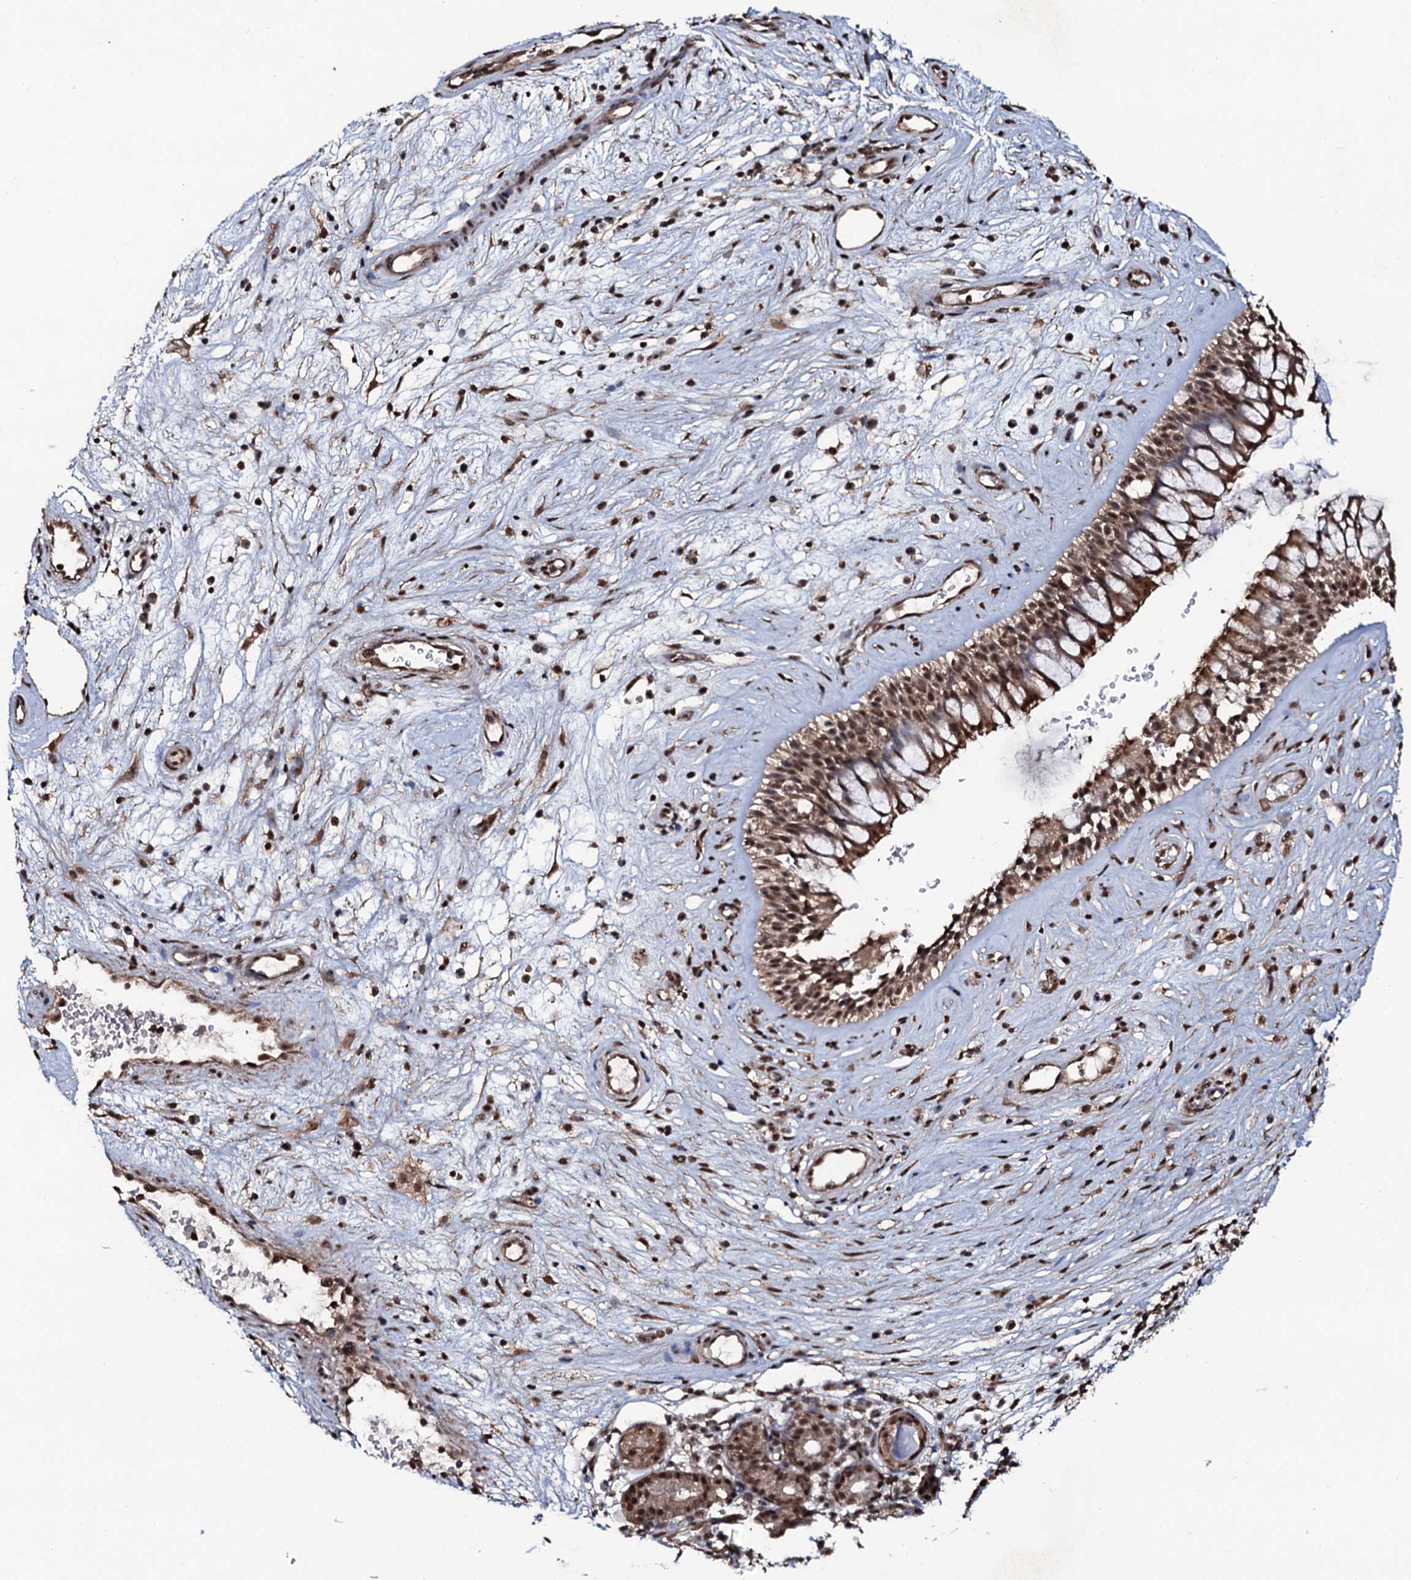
{"staining": {"intensity": "moderate", "quantity": ">75%", "location": "cytoplasmic/membranous,nuclear"}, "tissue": "nasopharynx", "cell_type": "Respiratory epithelial cells", "image_type": "normal", "snomed": [{"axis": "morphology", "description": "Normal tissue, NOS"}, {"axis": "topography", "description": "Nasopharynx"}], "caption": "High-power microscopy captured an IHC image of normal nasopharynx, revealing moderate cytoplasmic/membranous,nuclear staining in approximately >75% of respiratory epithelial cells. Using DAB (3,3'-diaminobenzidine) (brown) and hematoxylin (blue) stains, captured at high magnification using brightfield microscopy.", "gene": "COG6", "patient": {"sex": "male", "age": 32}}